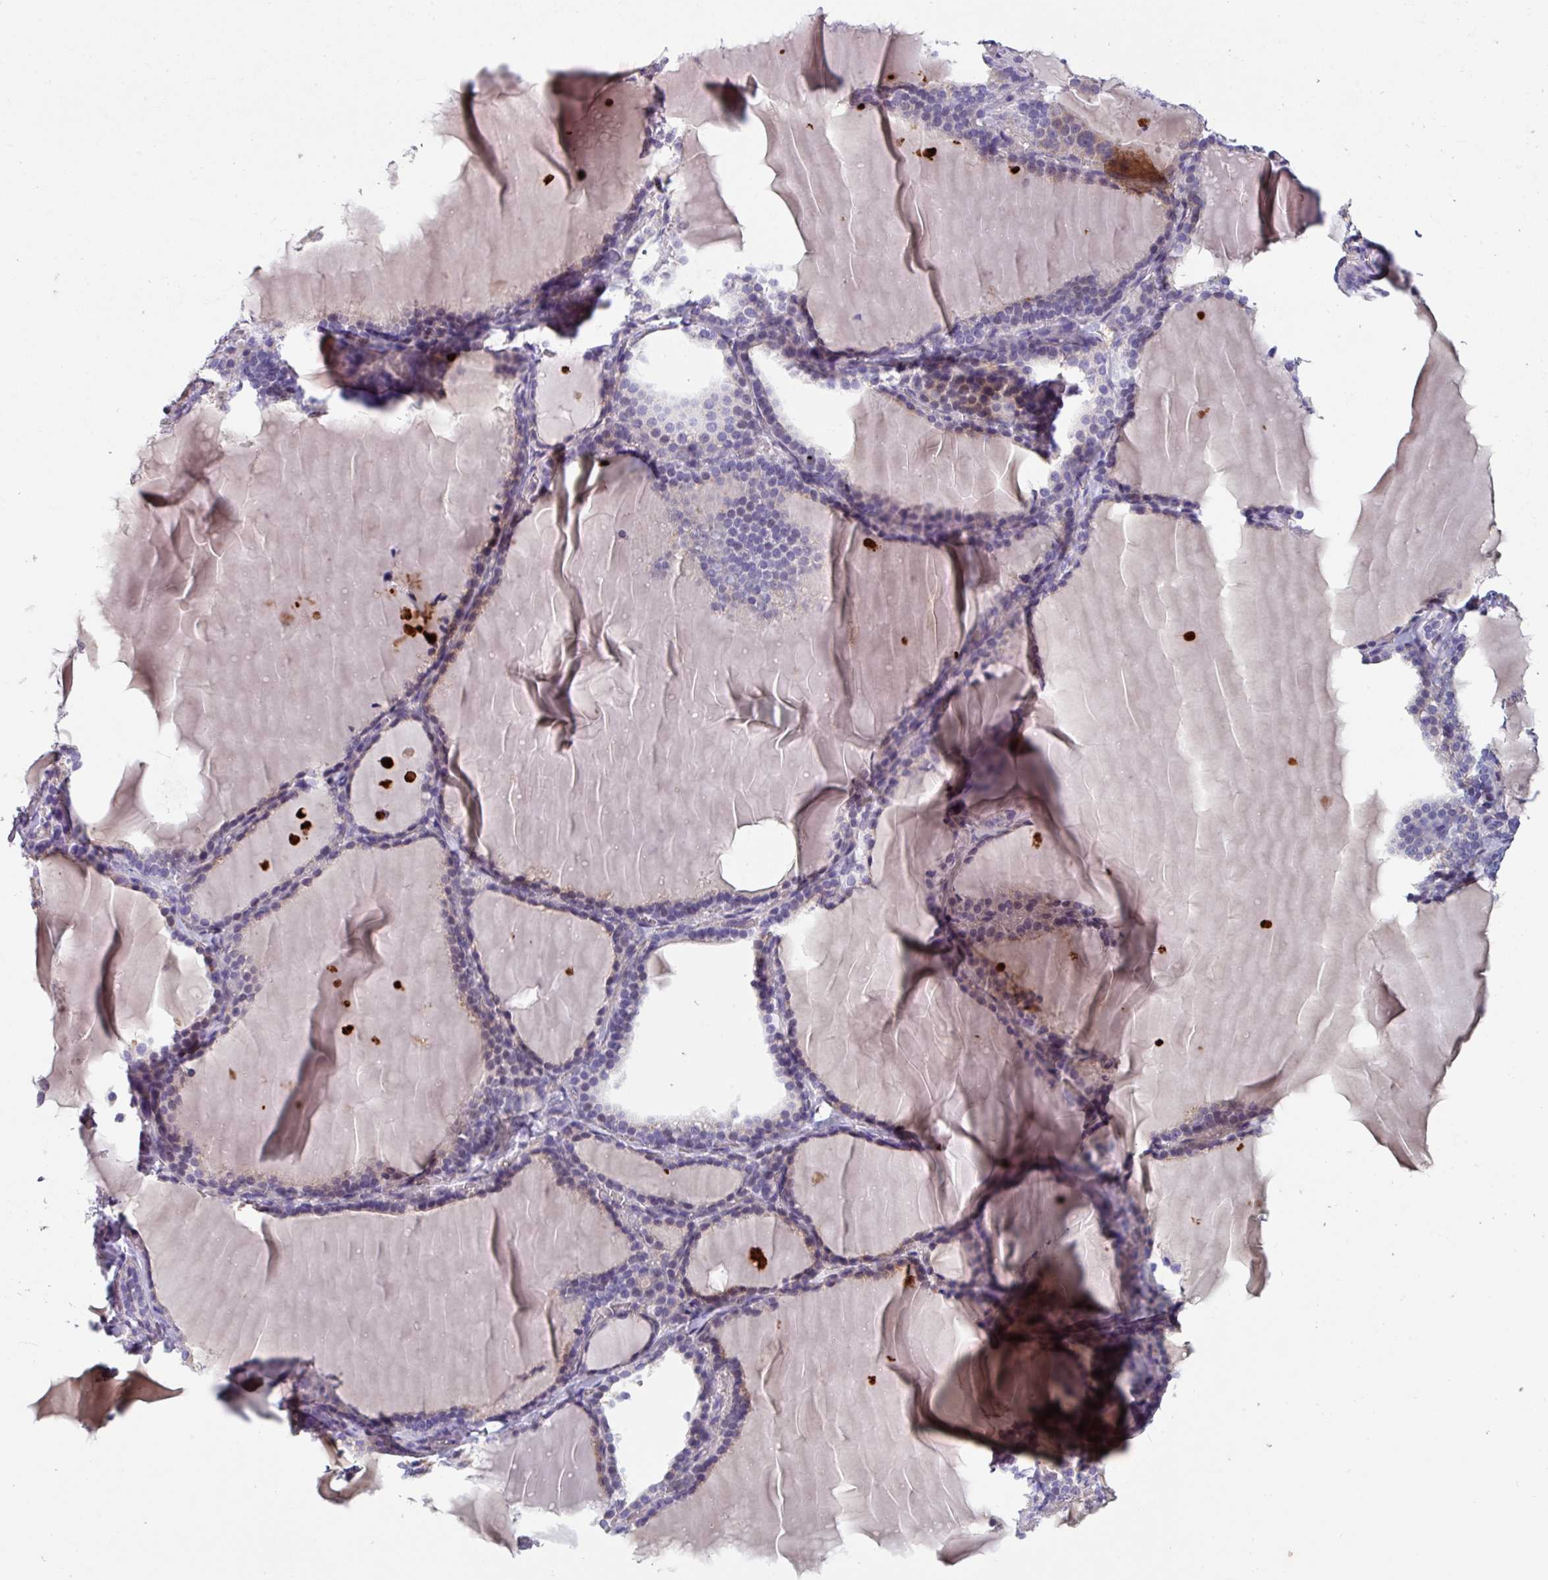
{"staining": {"intensity": "negative", "quantity": "none", "location": "none"}, "tissue": "thyroid gland", "cell_type": "Glandular cells", "image_type": "normal", "snomed": [{"axis": "morphology", "description": "Normal tissue, NOS"}, {"axis": "topography", "description": "Thyroid gland"}], "caption": "Immunohistochemistry of unremarkable human thyroid gland exhibits no positivity in glandular cells.", "gene": "TMEM132A", "patient": {"sex": "female", "age": 31}}